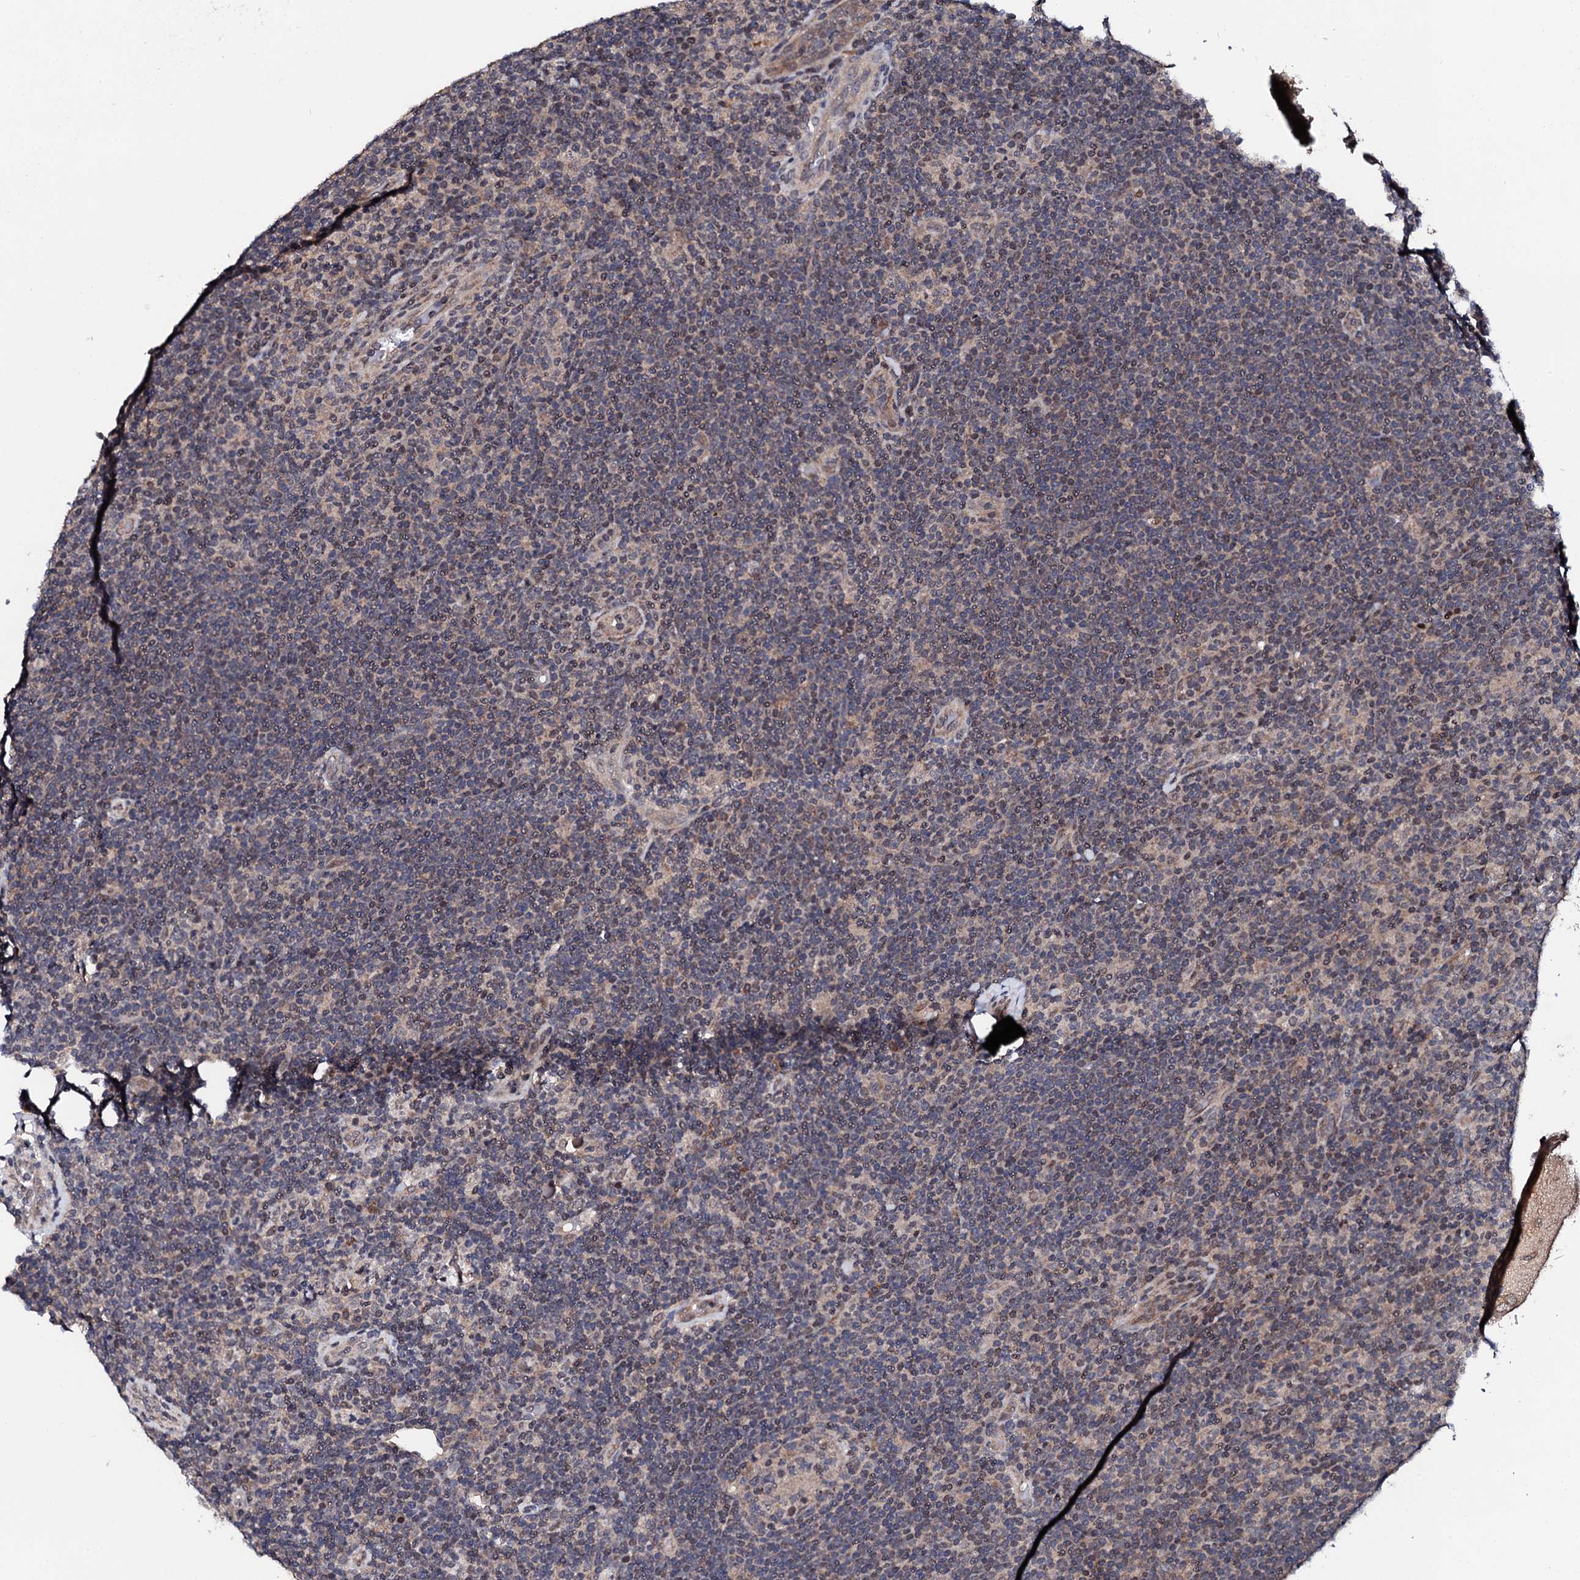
{"staining": {"intensity": "negative", "quantity": "none", "location": "none"}, "tissue": "lymphoma", "cell_type": "Tumor cells", "image_type": "cancer", "snomed": [{"axis": "morphology", "description": "Hodgkin's disease, NOS"}, {"axis": "topography", "description": "Lymph node"}], "caption": "Immunohistochemical staining of Hodgkin's disease displays no significant staining in tumor cells.", "gene": "EDC3", "patient": {"sex": "female", "age": 57}}